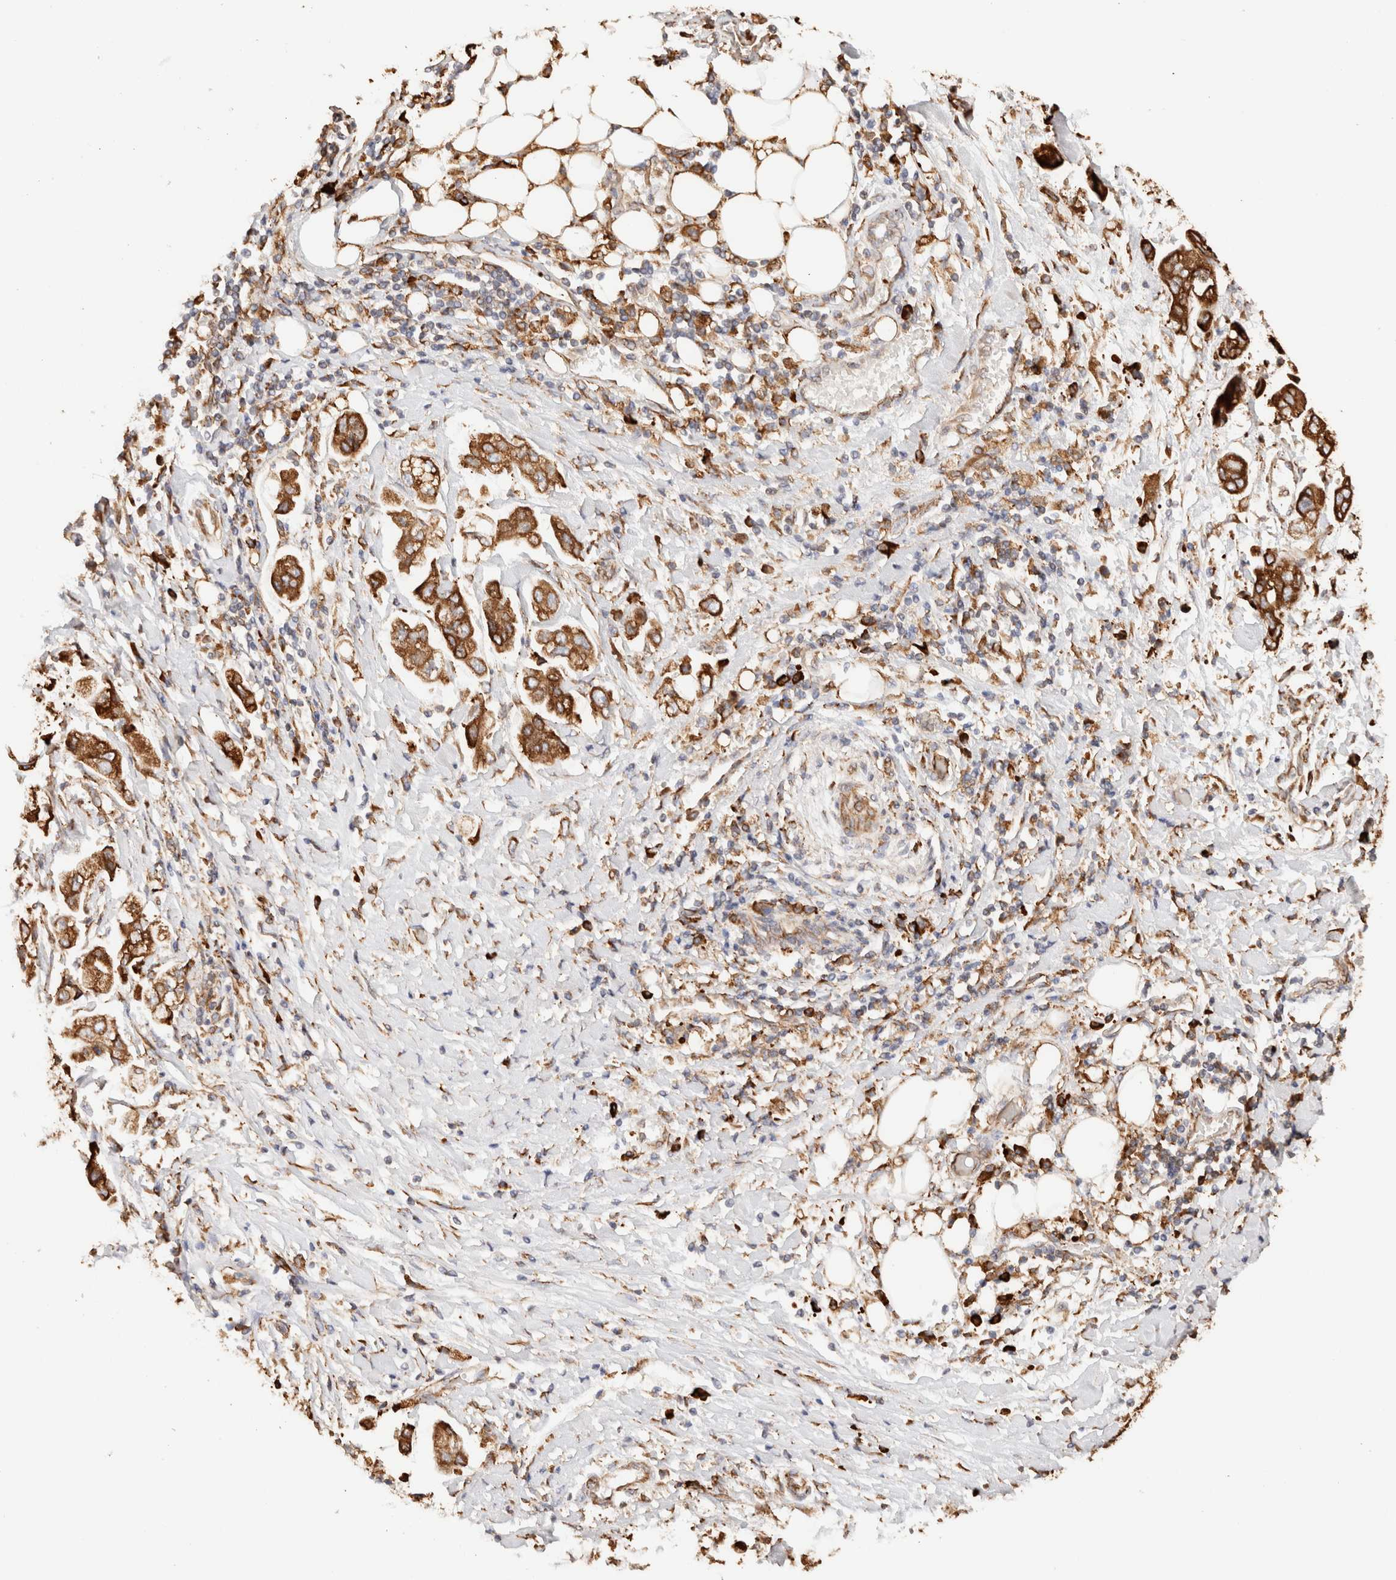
{"staining": {"intensity": "strong", "quantity": ">75%", "location": "cytoplasmic/membranous"}, "tissue": "stomach cancer", "cell_type": "Tumor cells", "image_type": "cancer", "snomed": [{"axis": "morphology", "description": "Adenocarcinoma, NOS"}, {"axis": "topography", "description": "Stomach"}], "caption": "Tumor cells demonstrate strong cytoplasmic/membranous staining in about >75% of cells in stomach adenocarcinoma.", "gene": "FER", "patient": {"sex": "male", "age": 62}}